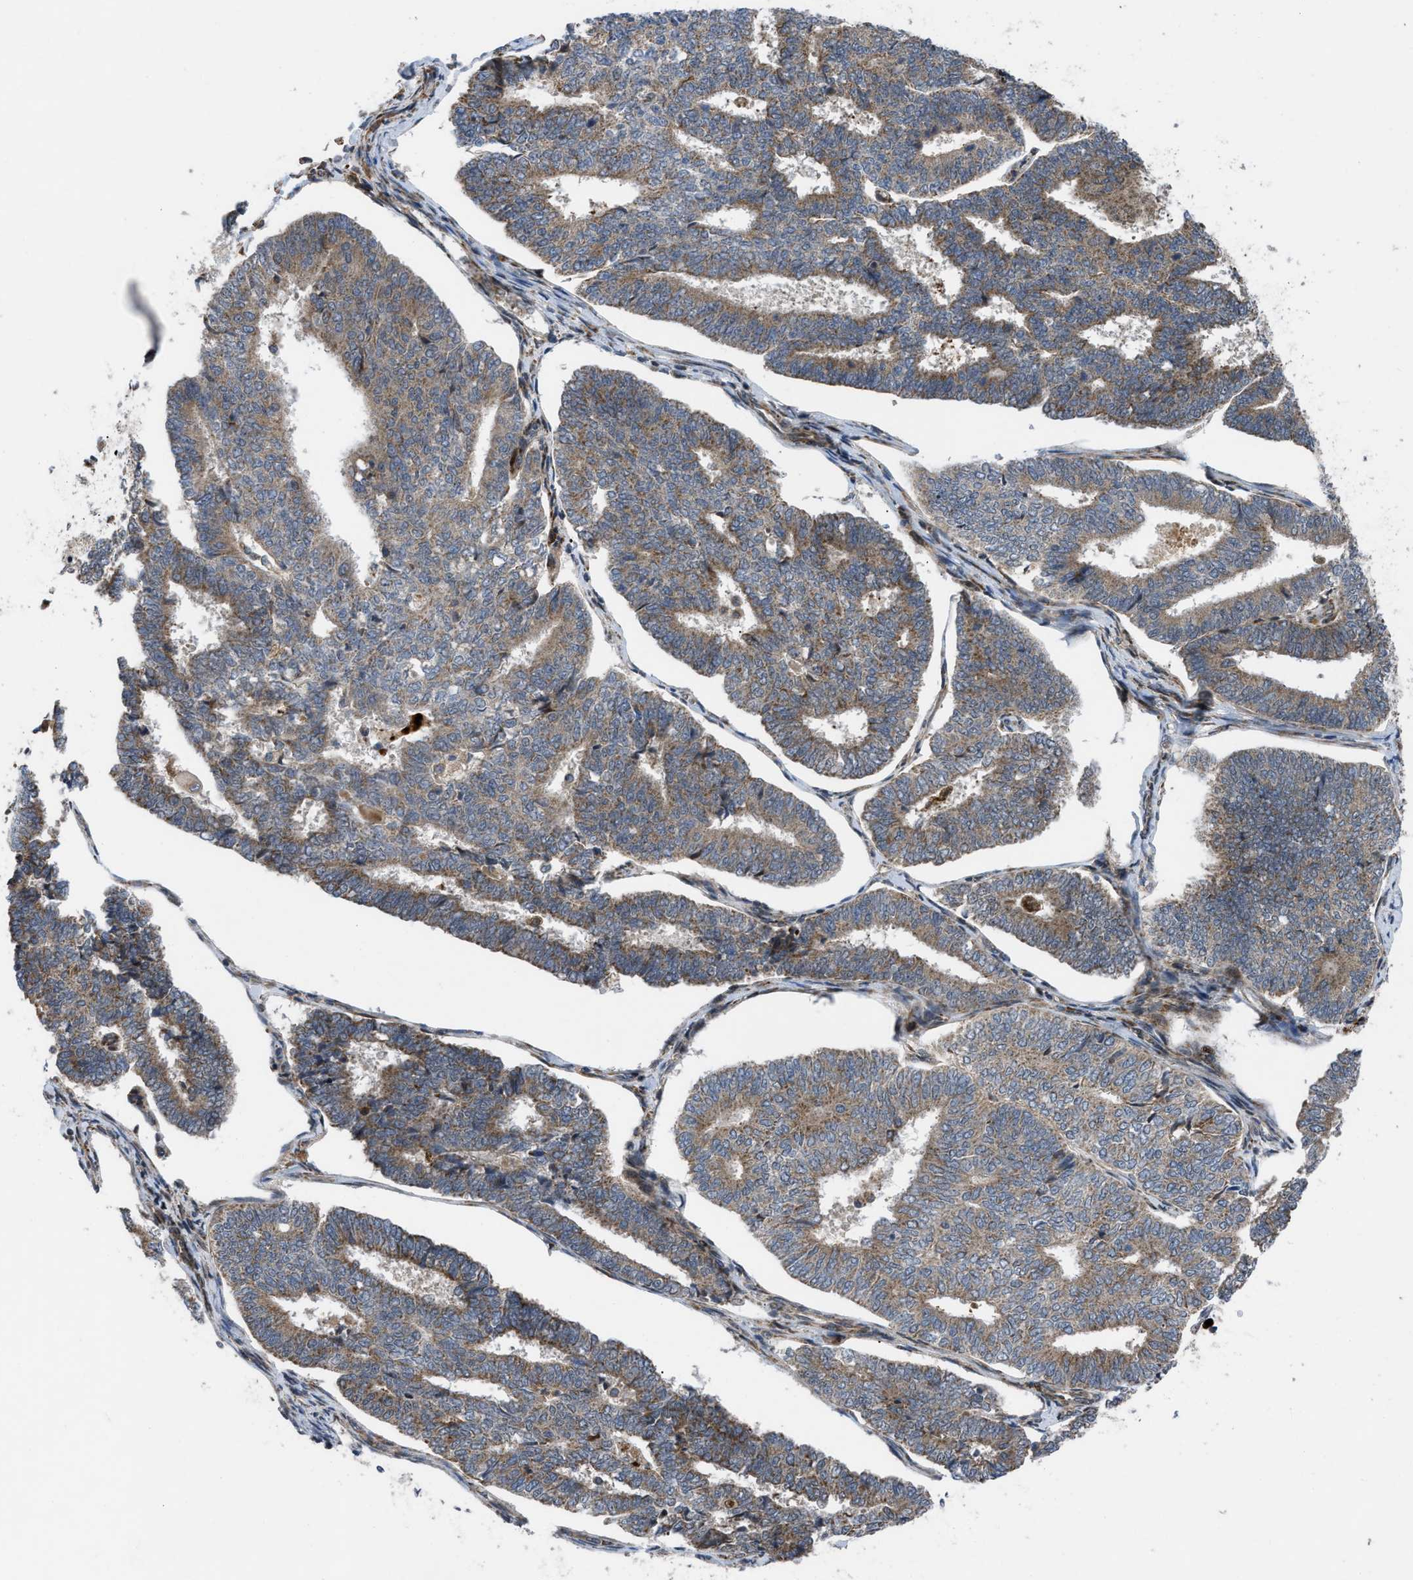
{"staining": {"intensity": "weak", "quantity": ">75%", "location": "cytoplasmic/membranous"}, "tissue": "endometrial cancer", "cell_type": "Tumor cells", "image_type": "cancer", "snomed": [{"axis": "morphology", "description": "Adenocarcinoma, NOS"}, {"axis": "topography", "description": "Endometrium"}], "caption": "Tumor cells demonstrate weak cytoplasmic/membranous staining in about >75% of cells in endometrial adenocarcinoma. (Stains: DAB in brown, nuclei in blue, Microscopy: brightfield microscopy at high magnification).", "gene": "AP3M2", "patient": {"sex": "female", "age": 70}}